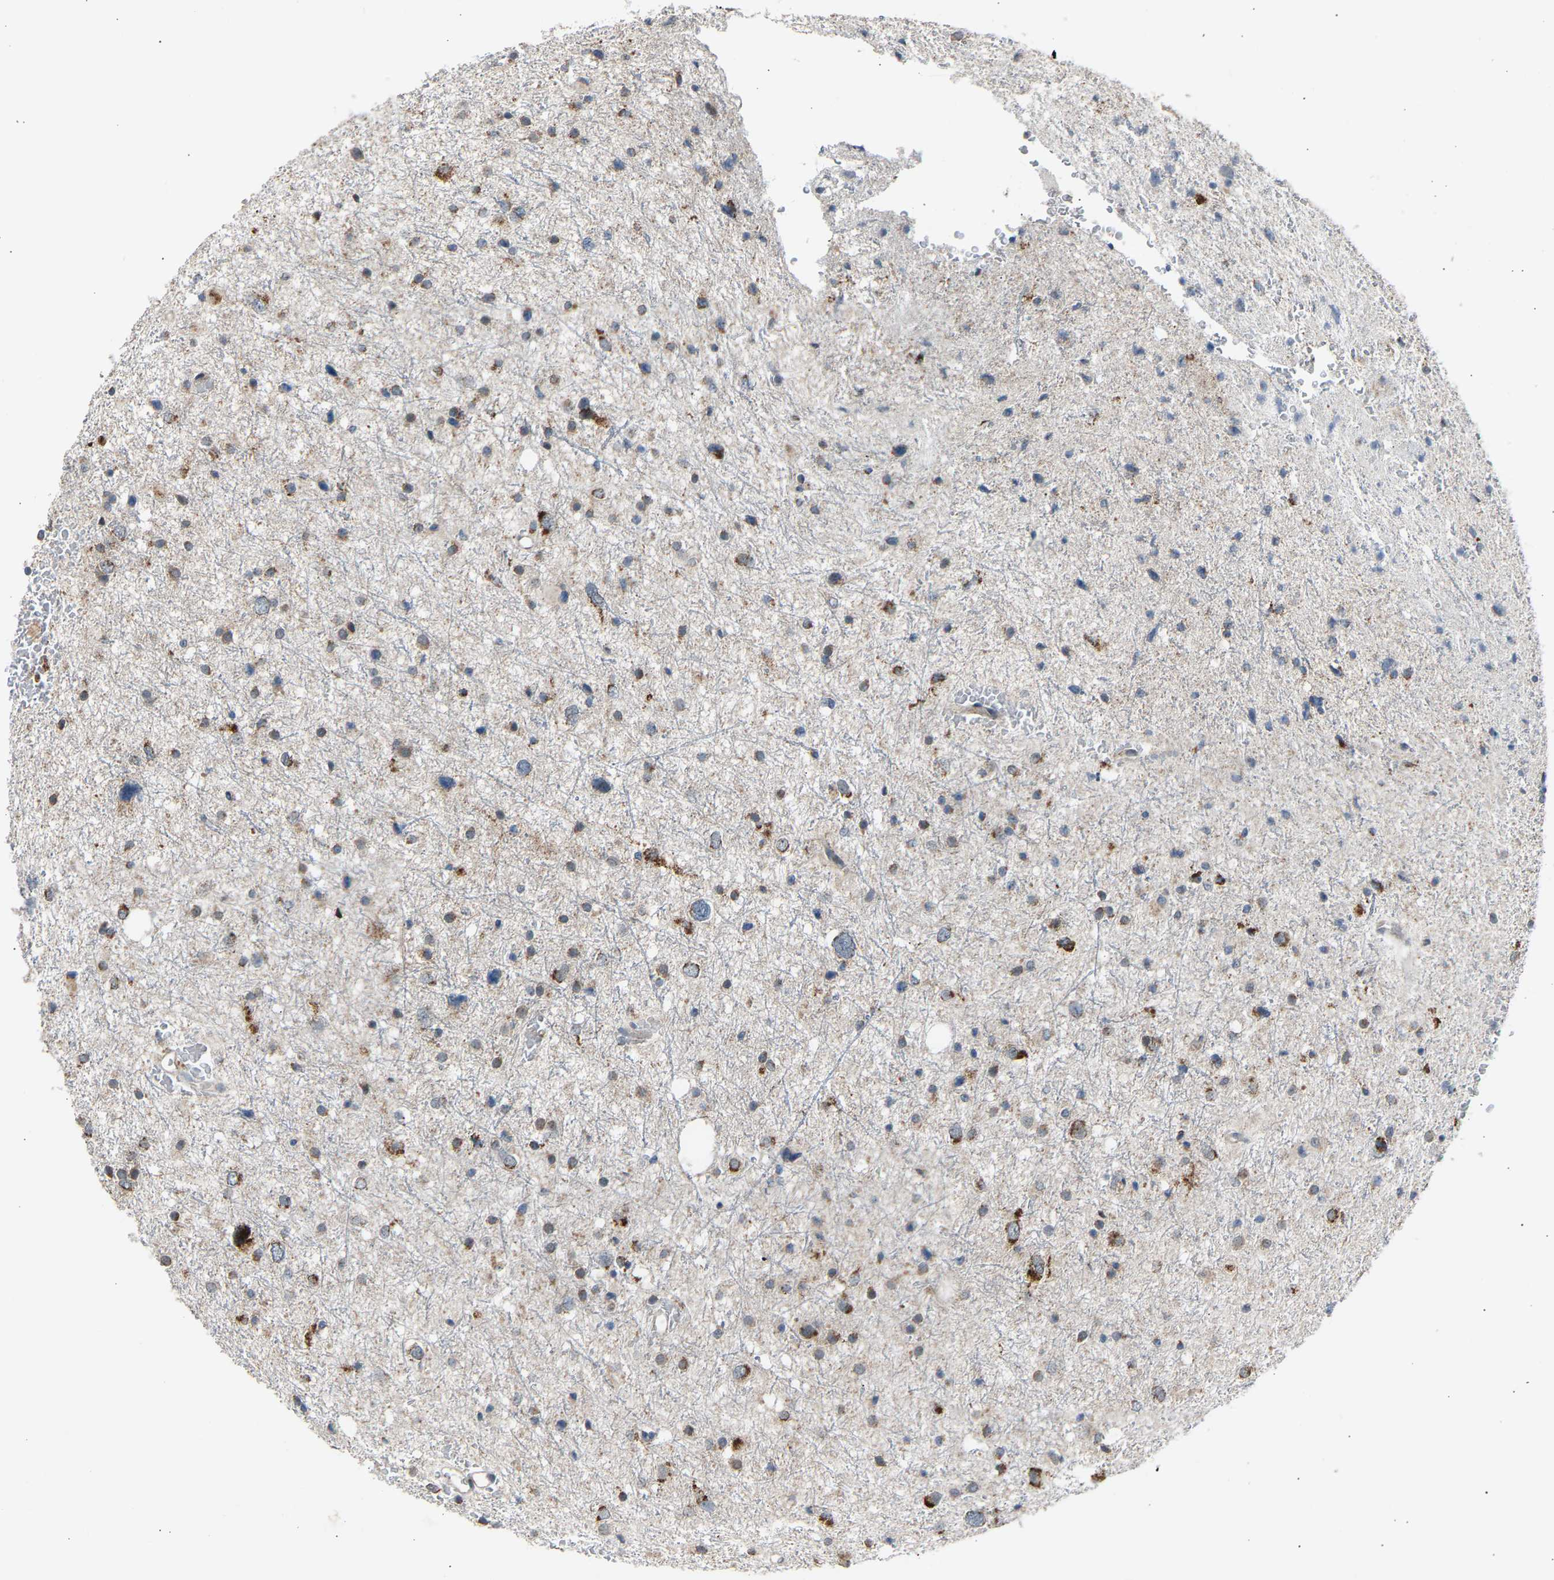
{"staining": {"intensity": "strong", "quantity": "25%-75%", "location": "cytoplasmic/membranous"}, "tissue": "glioma", "cell_type": "Tumor cells", "image_type": "cancer", "snomed": [{"axis": "morphology", "description": "Glioma, malignant, Low grade"}, {"axis": "topography", "description": "Brain"}], "caption": "This histopathology image exhibits glioma stained with immunohistochemistry (IHC) to label a protein in brown. The cytoplasmic/membranous of tumor cells show strong positivity for the protein. Nuclei are counter-stained blue.", "gene": "SLIRP", "patient": {"sex": "female", "age": 37}}